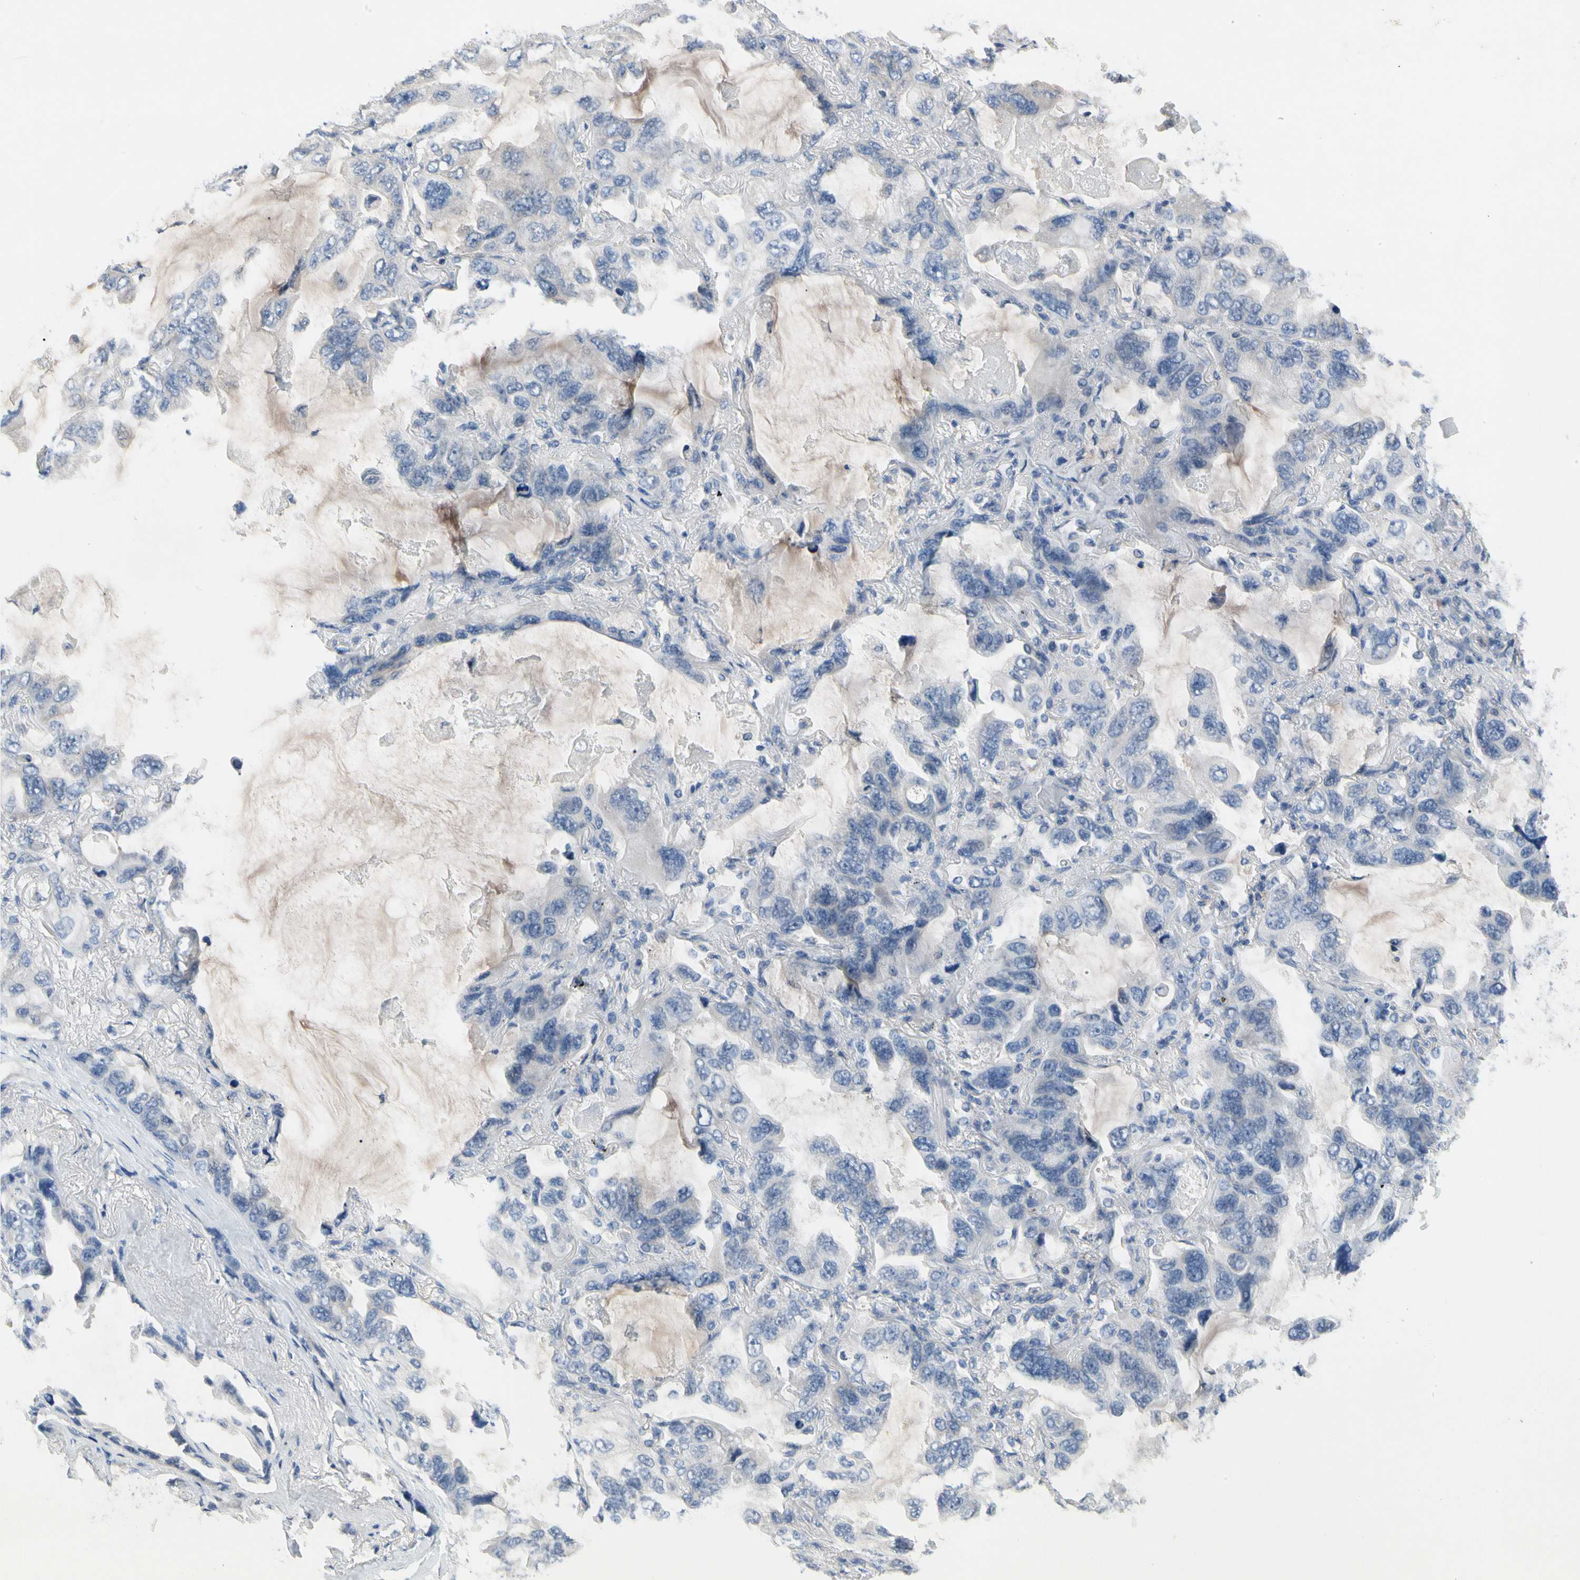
{"staining": {"intensity": "negative", "quantity": "none", "location": "none"}, "tissue": "lung cancer", "cell_type": "Tumor cells", "image_type": "cancer", "snomed": [{"axis": "morphology", "description": "Squamous cell carcinoma, NOS"}, {"axis": "topography", "description": "Lung"}], "caption": "Immunohistochemistry of human lung cancer (squamous cell carcinoma) shows no positivity in tumor cells.", "gene": "ECRG4", "patient": {"sex": "female", "age": 73}}